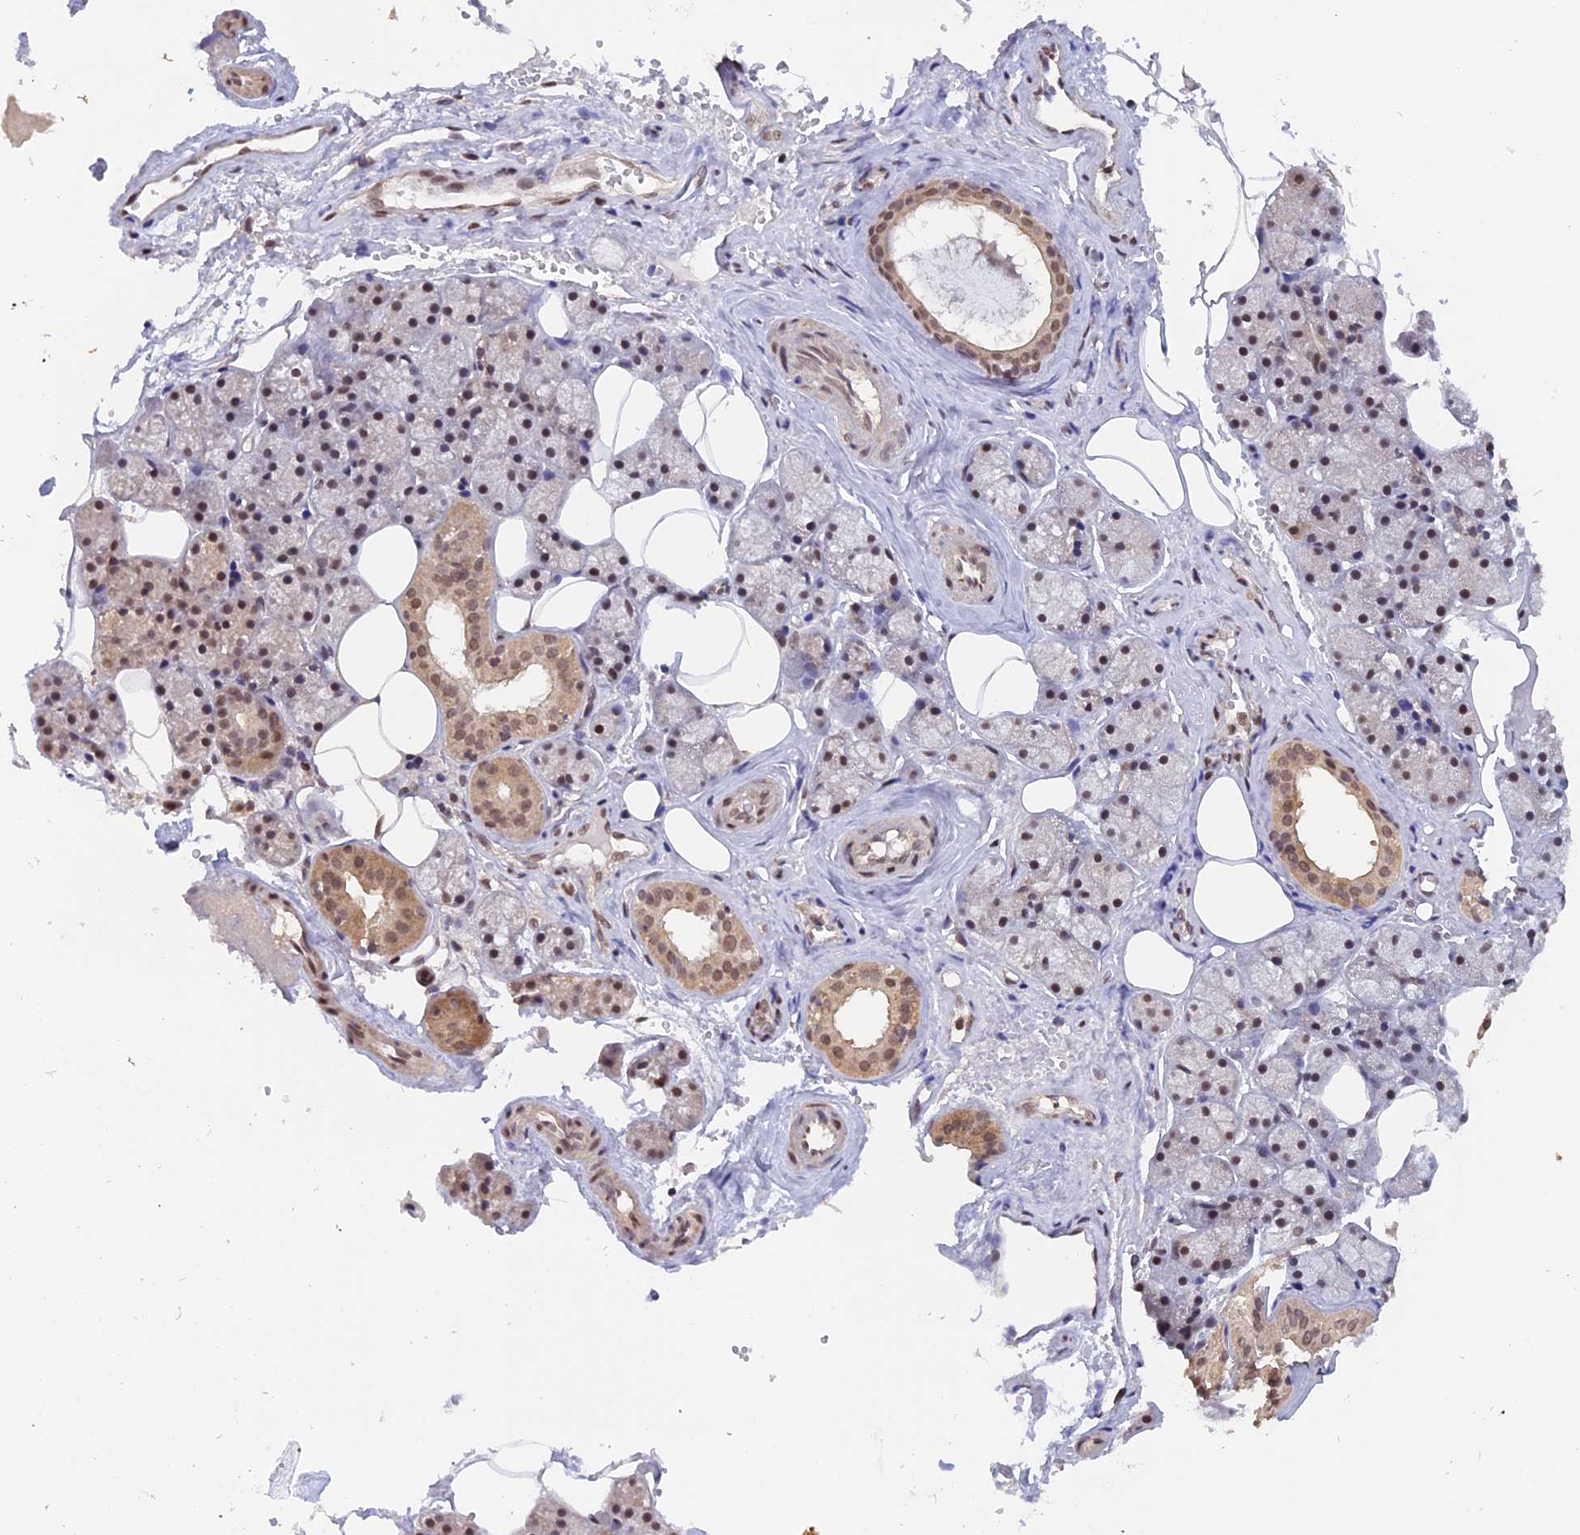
{"staining": {"intensity": "weak", "quantity": "25%-75%", "location": "cytoplasmic/membranous,nuclear"}, "tissue": "salivary gland", "cell_type": "Glandular cells", "image_type": "normal", "snomed": [{"axis": "morphology", "description": "Normal tissue, NOS"}, {"axis": "topography", "description": "Salivary gland"}], "caption": "Approximately 25%-75% of glandular cells in unremarkable salivary gland reveal weak cytoplasmic/membranous,nuclear protein expression as visualized by brown immunohistochemical staining.", "gene": "RFC5", "patient": {"sex": "male", "age": 62}}